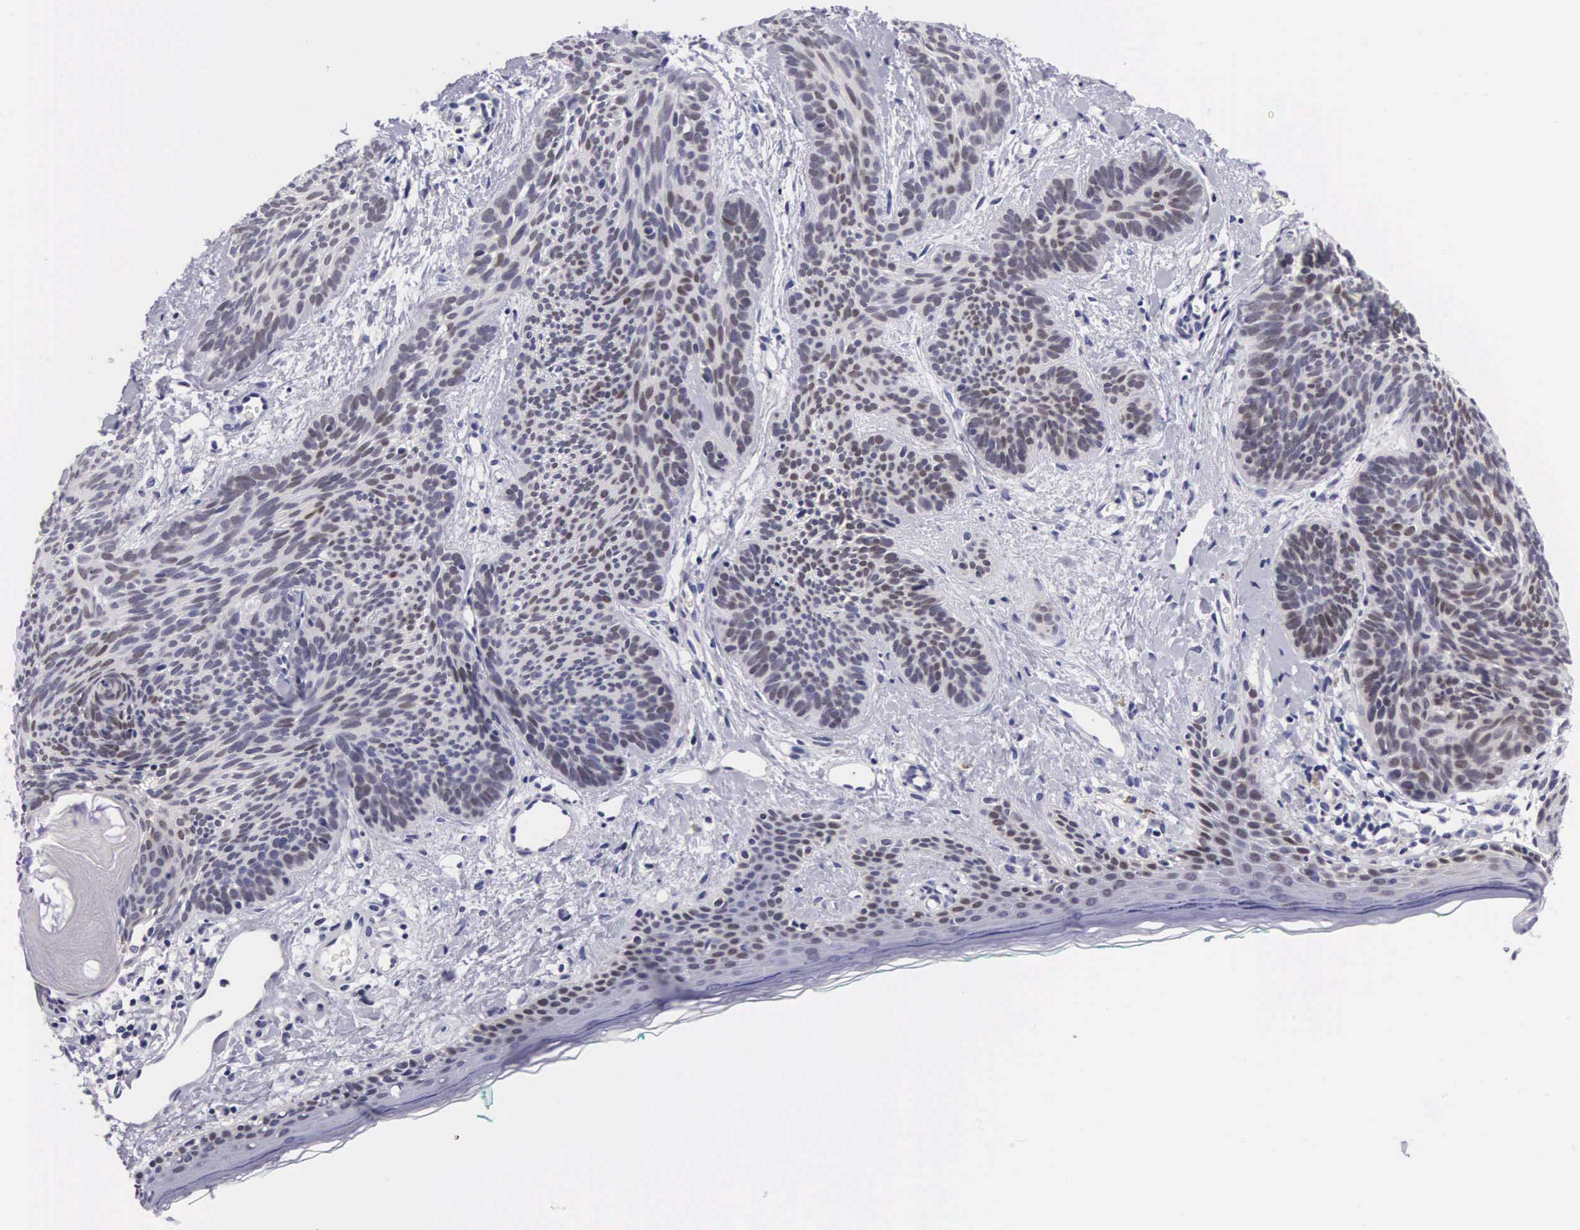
{"staining": {"intensity": "weak", "quantity": "<25%", "location": "cytoplasmic/membranous"}, "tissue": "skin cancer", "cell_type": "Tumor cells", "image_type": "cancer", "snomed": [{"axis": "morphology", "description": "Basal cell carcinoma"}, {"axis": "topography", "description": "Skin"}], "caption": "DAB immunohistochemical staining of human skin basal cell carcinoma reveals no significant staining in tumor cells.", "gene": "SOX11", "patient": {"sex": "female", "age": 81}}